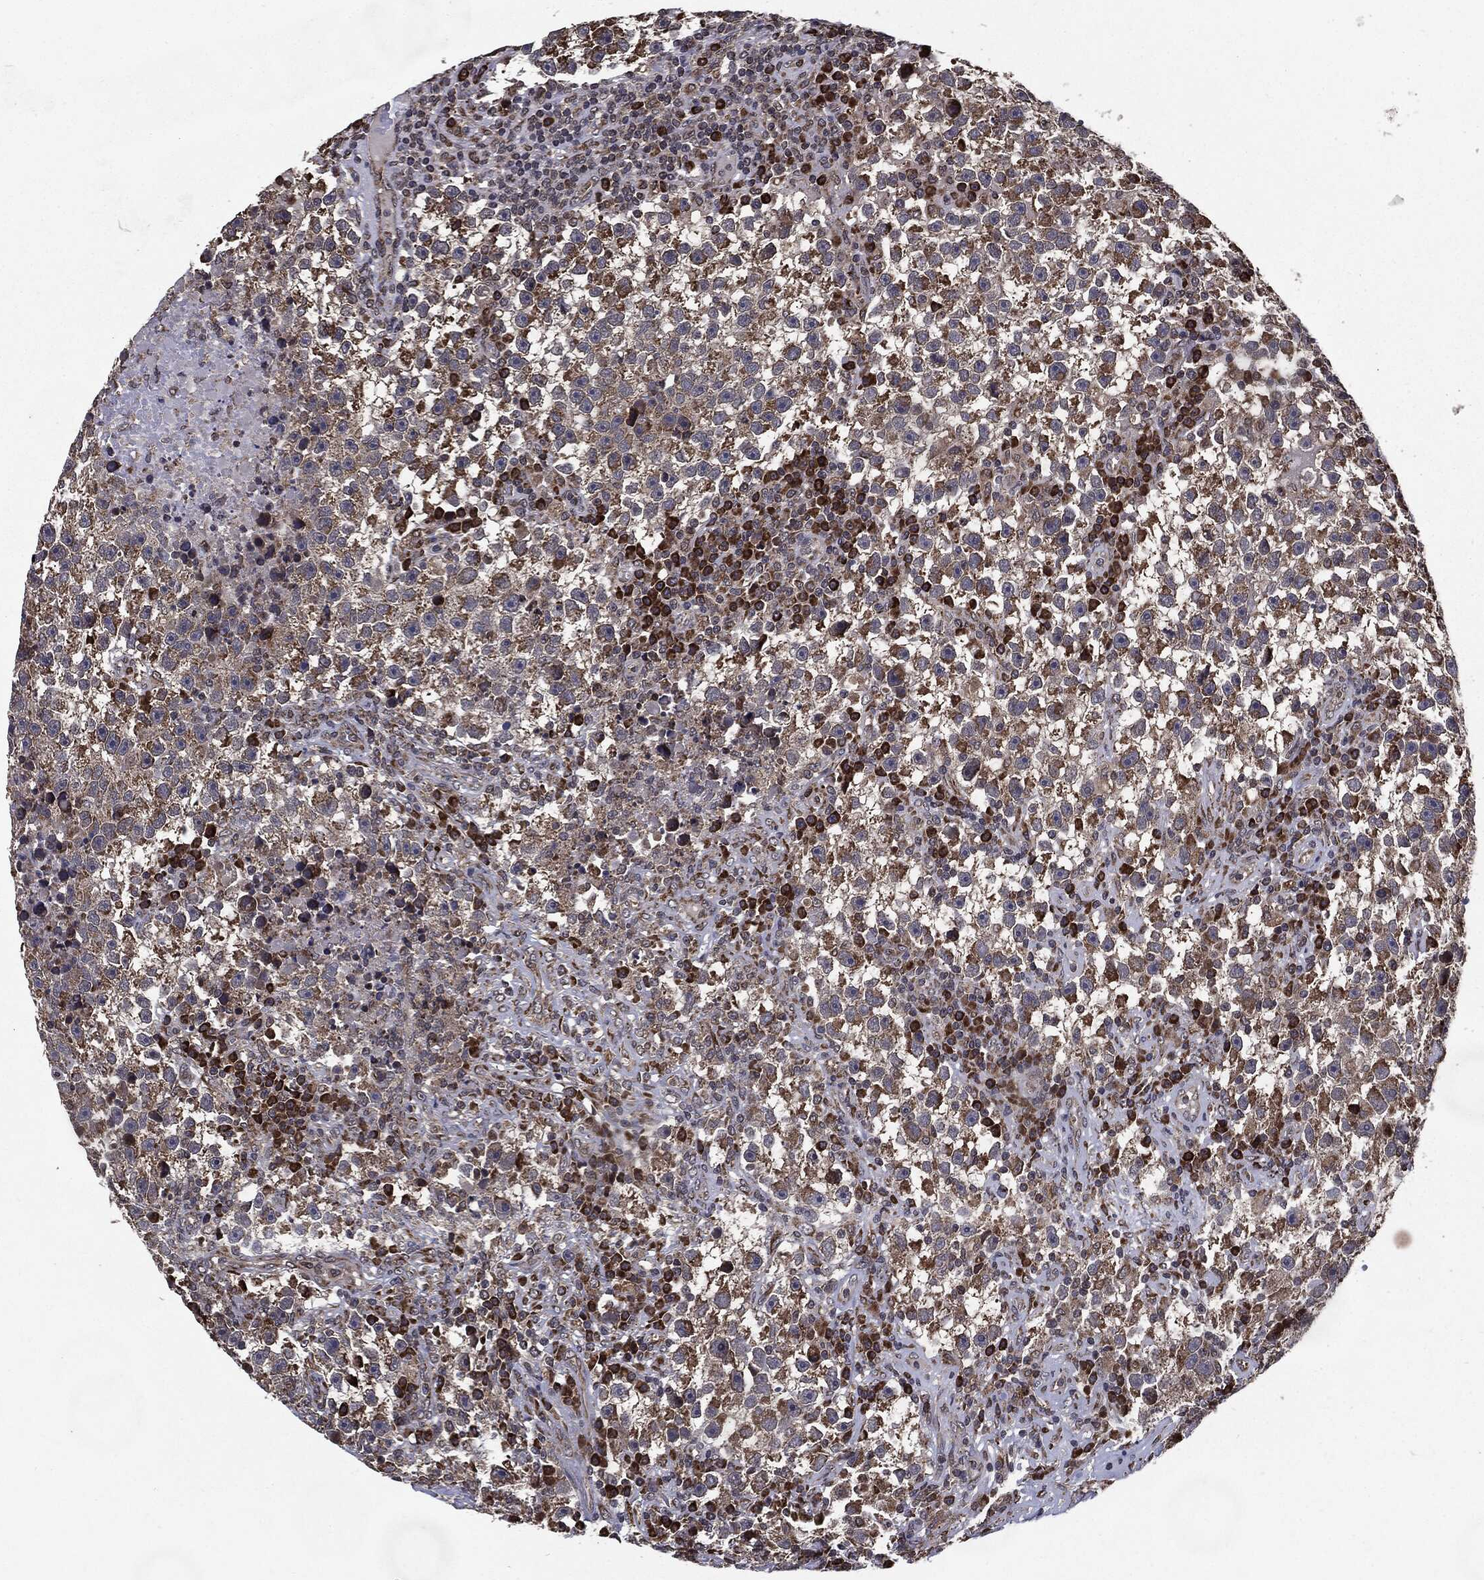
{"staining": {"intensity": "moderate", "quantity": "25%-75%", "location": "cytoplasmic/membranous"}, "tissue": "testis cancer", "cell_type": "Tumor cells", "image_type": "cancer", "snomed": [{"axis": "morphology", "description": "Seminoma, NOS"}, {"axis": "topography", "description": "Testis"}], "caption": "Protein expression analysis of human testis cancer reveals moderate cytoplasmic/membranous positivity in about 25%-75% of tumor cells.", "gene": "HDAC5", "patient": {"sex": "male", "age": 47}}